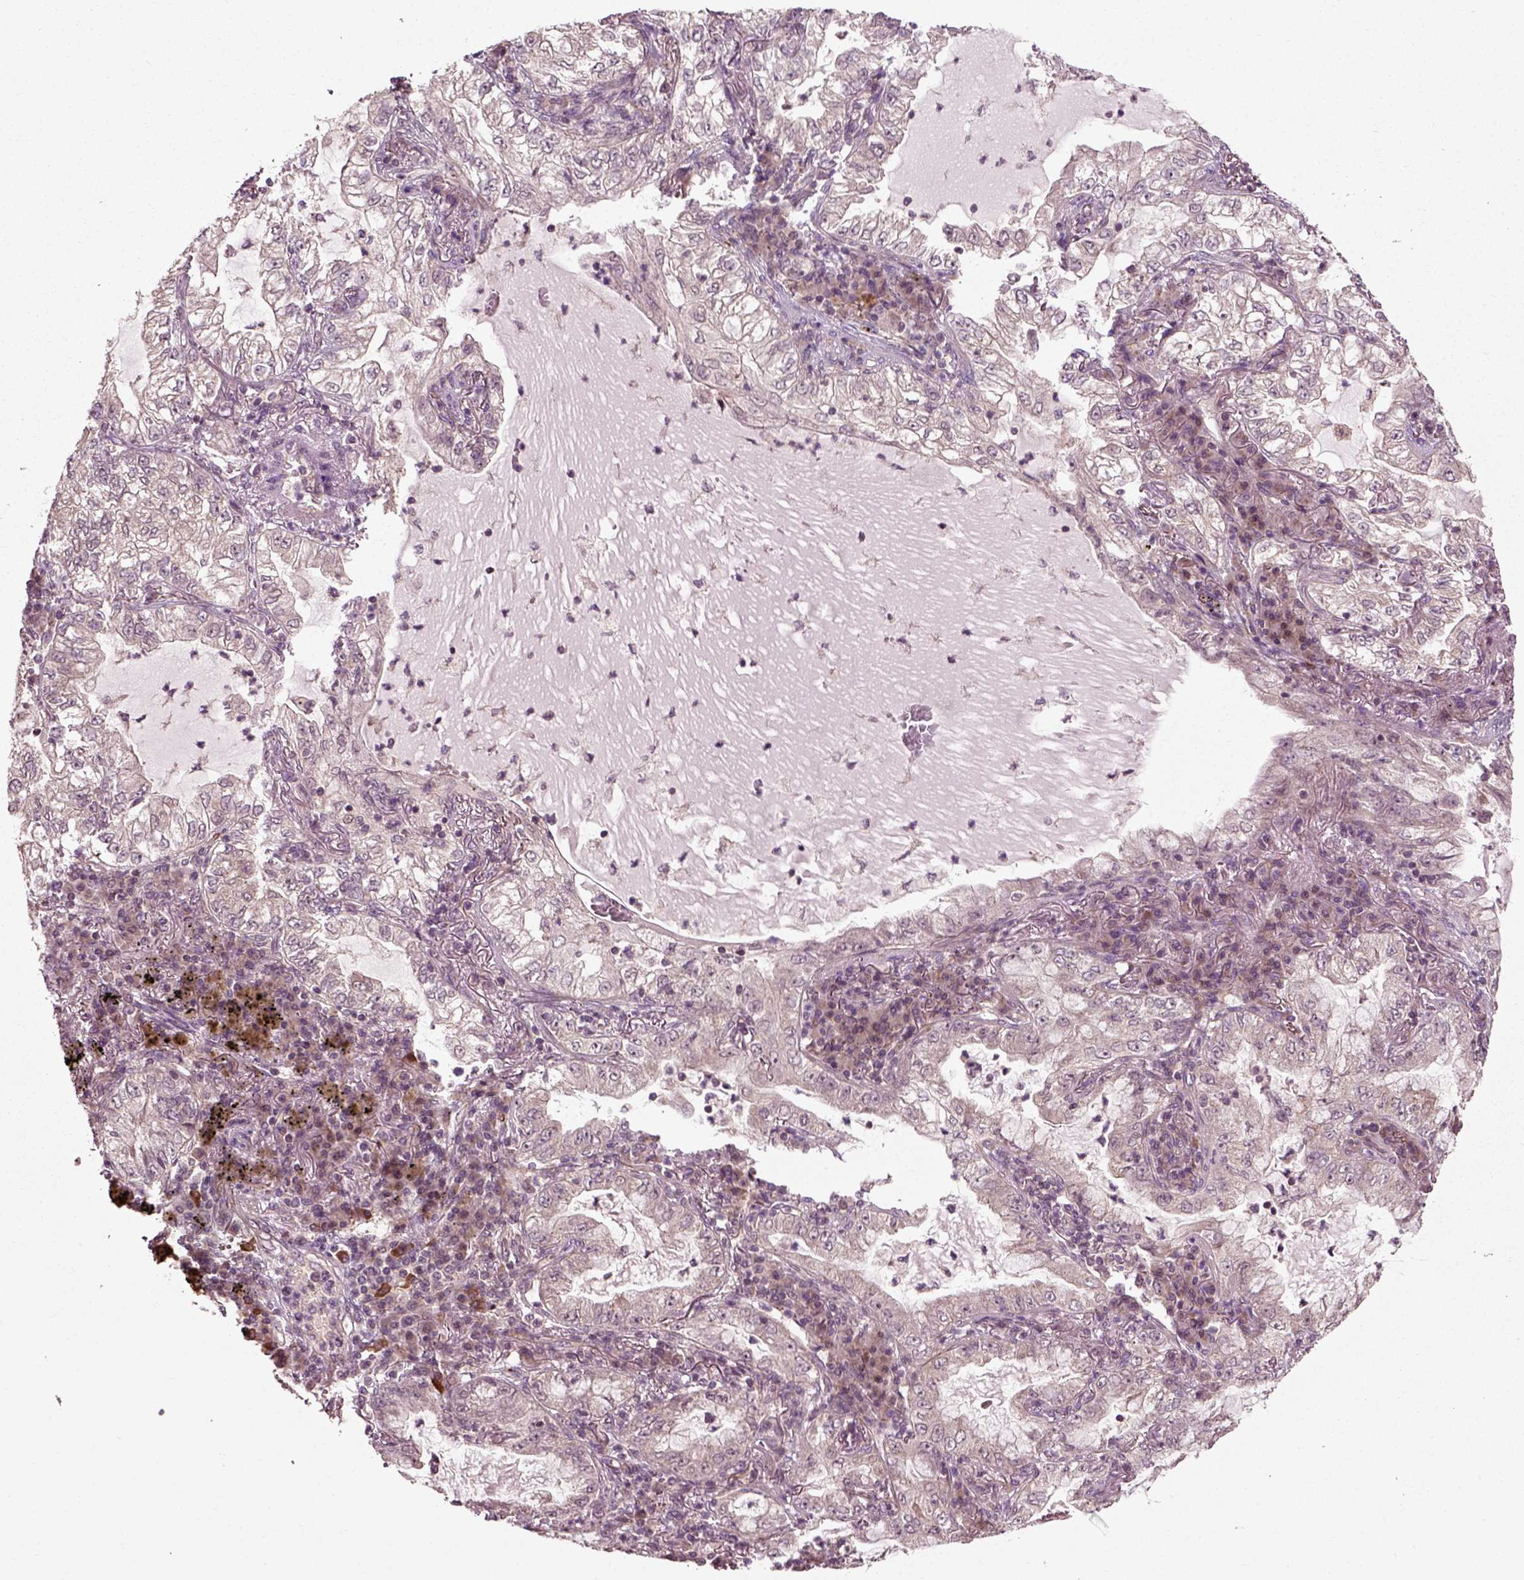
{"staining": {"intensity": "negative", "quantity": "none", "location": "none"}, "tissue": "lung cancer", "cell_type": "Tumor cells", "image_type": "cancer", "snomed": [{"axis": "morphology", "description": "Adenocarcinoma, NOS"}, {"axis": "topography", "description": "Lung"}], "caption": "Immunohistochemistry (IHC) of human adenocarcinoma (lung) displays no staining in tumor cells.", "gene": "PLCD3", "patient": {"sex": "female", "age": 73}}